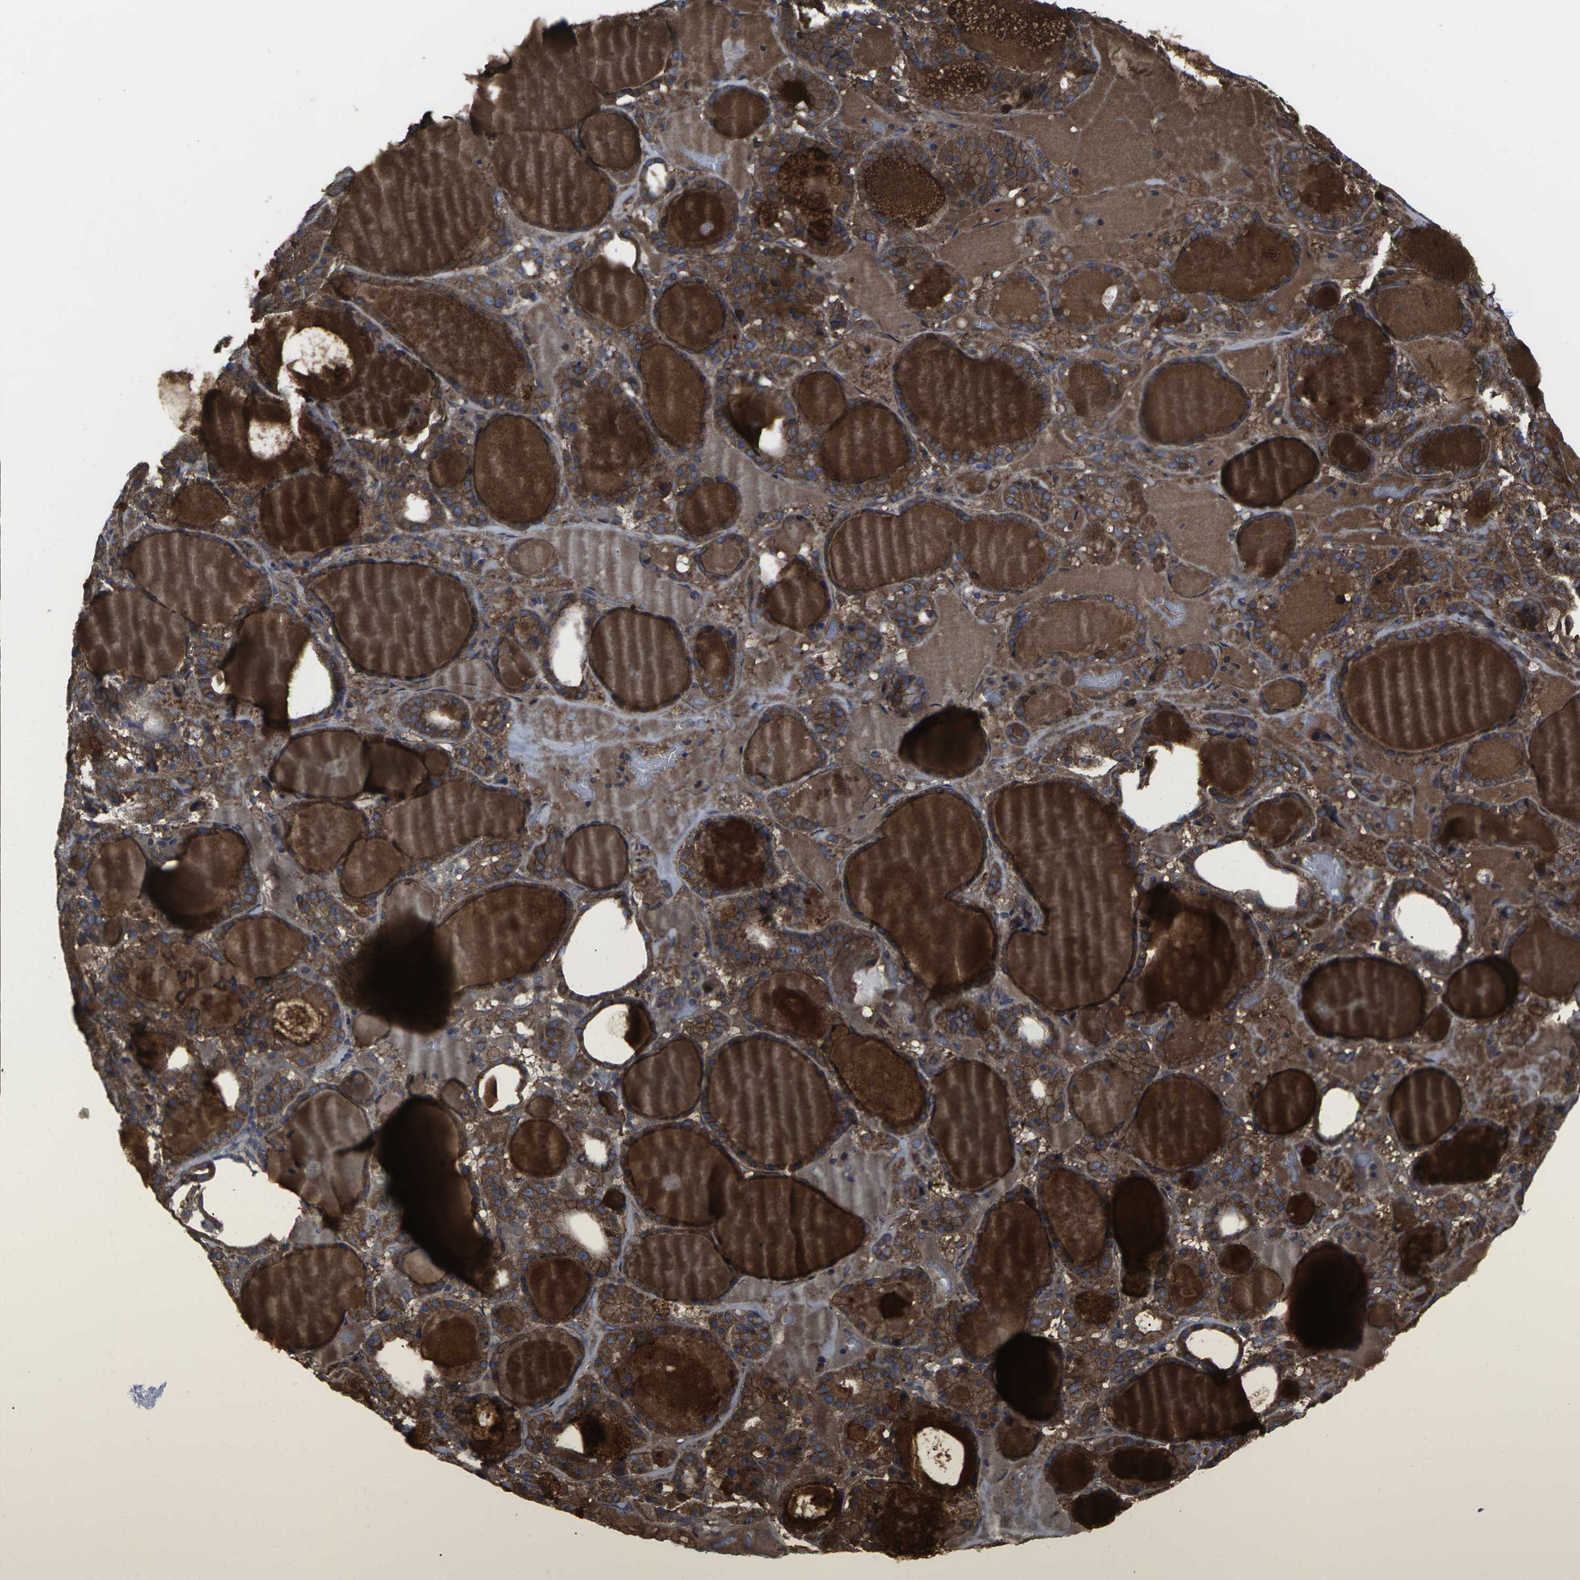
{"staining": {"intensity": "moderate", "quantity": ">75%", "location": "cytoplasmic/membranous"}, "tissue": "thyroid gland", "cell_type": "Glandular cells", "image_type": "normal", "snomed": [{"axis": "morphology", "description": "Normal tissue, NOS"}, {"axis": "morphology", "description": "Carcinoma, NOS"}, {"axis": "topography", "description": "Thyroid gland"}], "caption": "Brown immunohistochemical staining in unremarkable thyroid gland reveals moderate cytoplasmic/membranous expression in about >75% of glandular cells. (brown staining indicates protein expression, while blue staining denotes nuclei).", "gene": "MAPKAPK2", "patient": {"sex": "female", "age": 86}}